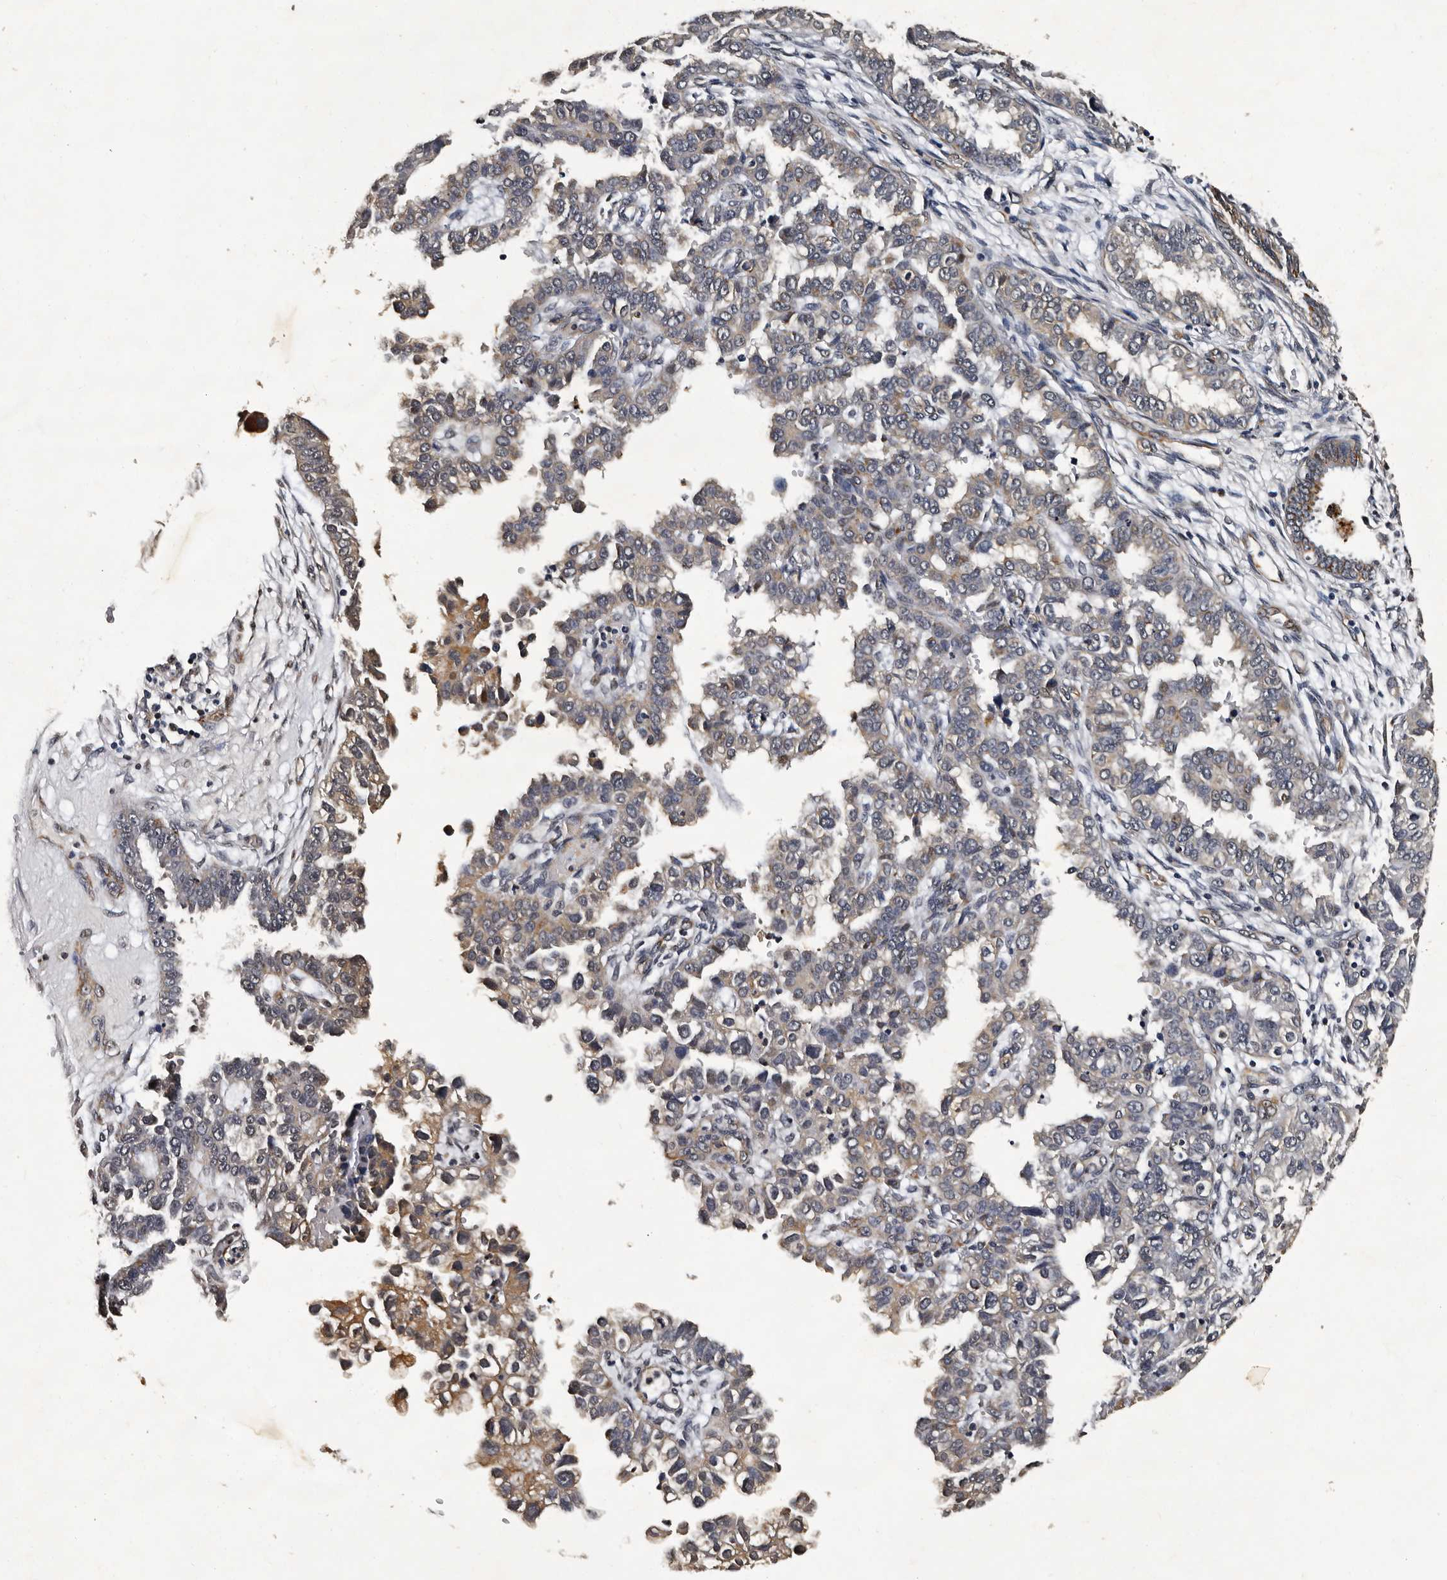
{"staining": {"intensity": "weak", "quantity": "<25%", "location": "cytoplasmic/membranous"}, "tissue": "endometrial cancer", "cell_type": "Tumor cells", "image_type": "cancer", "snomed": [{"axis": "morphology", "description": "Adenocarcinoma, NOS"}, {"axis": "topography", "description": "Endometrium"}], "caption": "Tumor cells show no significant staining in endometrial cancer (adenocarcinoma).", "gene": "CPNE3", "patient": {"sex": "female", "age": 85}}